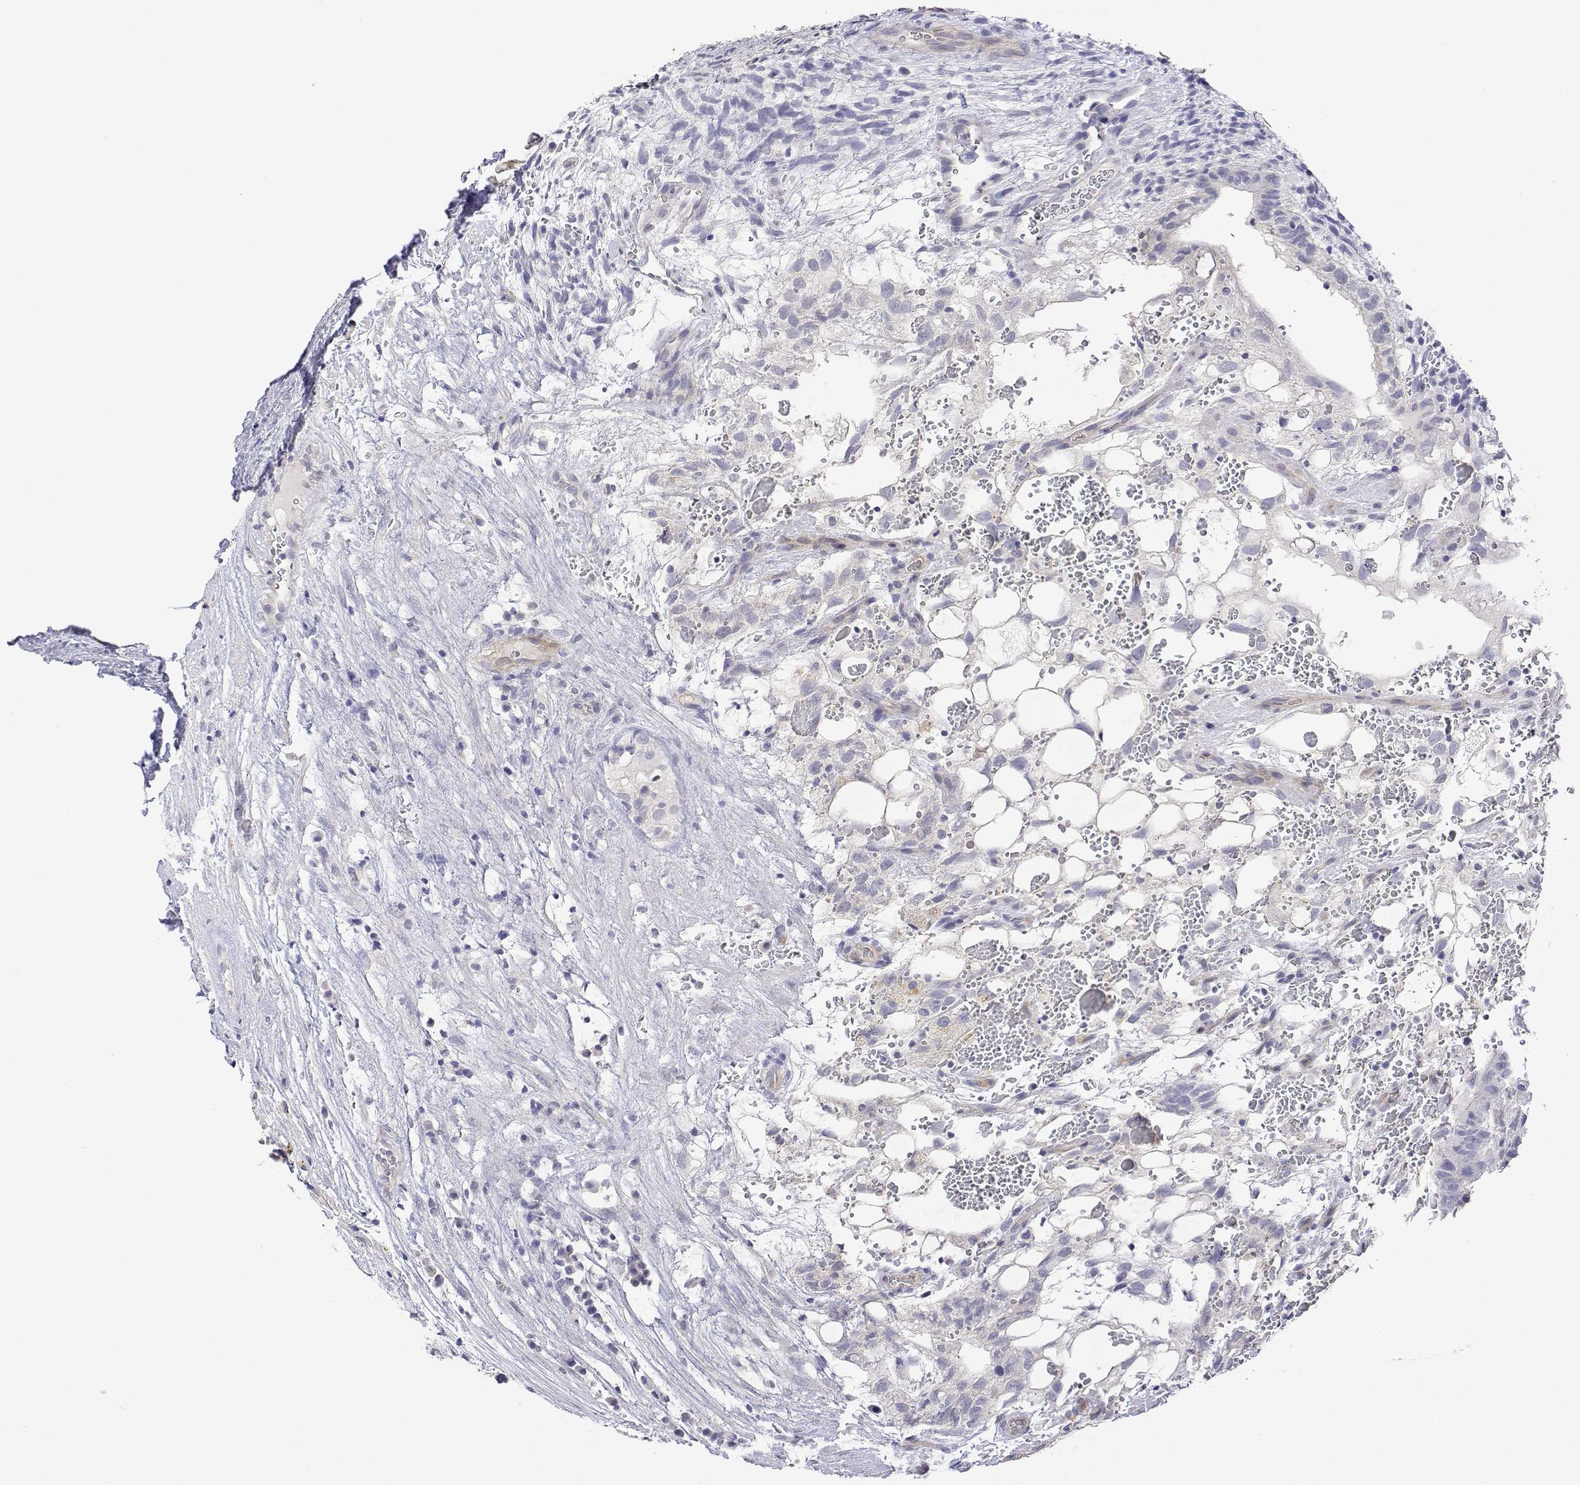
{"staining": {"intensity": "negative", "quantity": "none", "location": "none"}, "tissue": "testis cancer", "cell_type": "Tumor cells", "image_type": "cancer", "snomed": [{"axis": "morphology", "description": "Normal tissue, NOS"}, {"axis": "morphology", "description": "Carcinoma, Embryonal, NOS"}, {"axis": "topography", "description": "Testis"}], "caption": "Protein analysis of testis cancer displays no significant staining in tumor cells.", "gene": "PLCB1", "patient": {"sex": "male", "age": 32}}